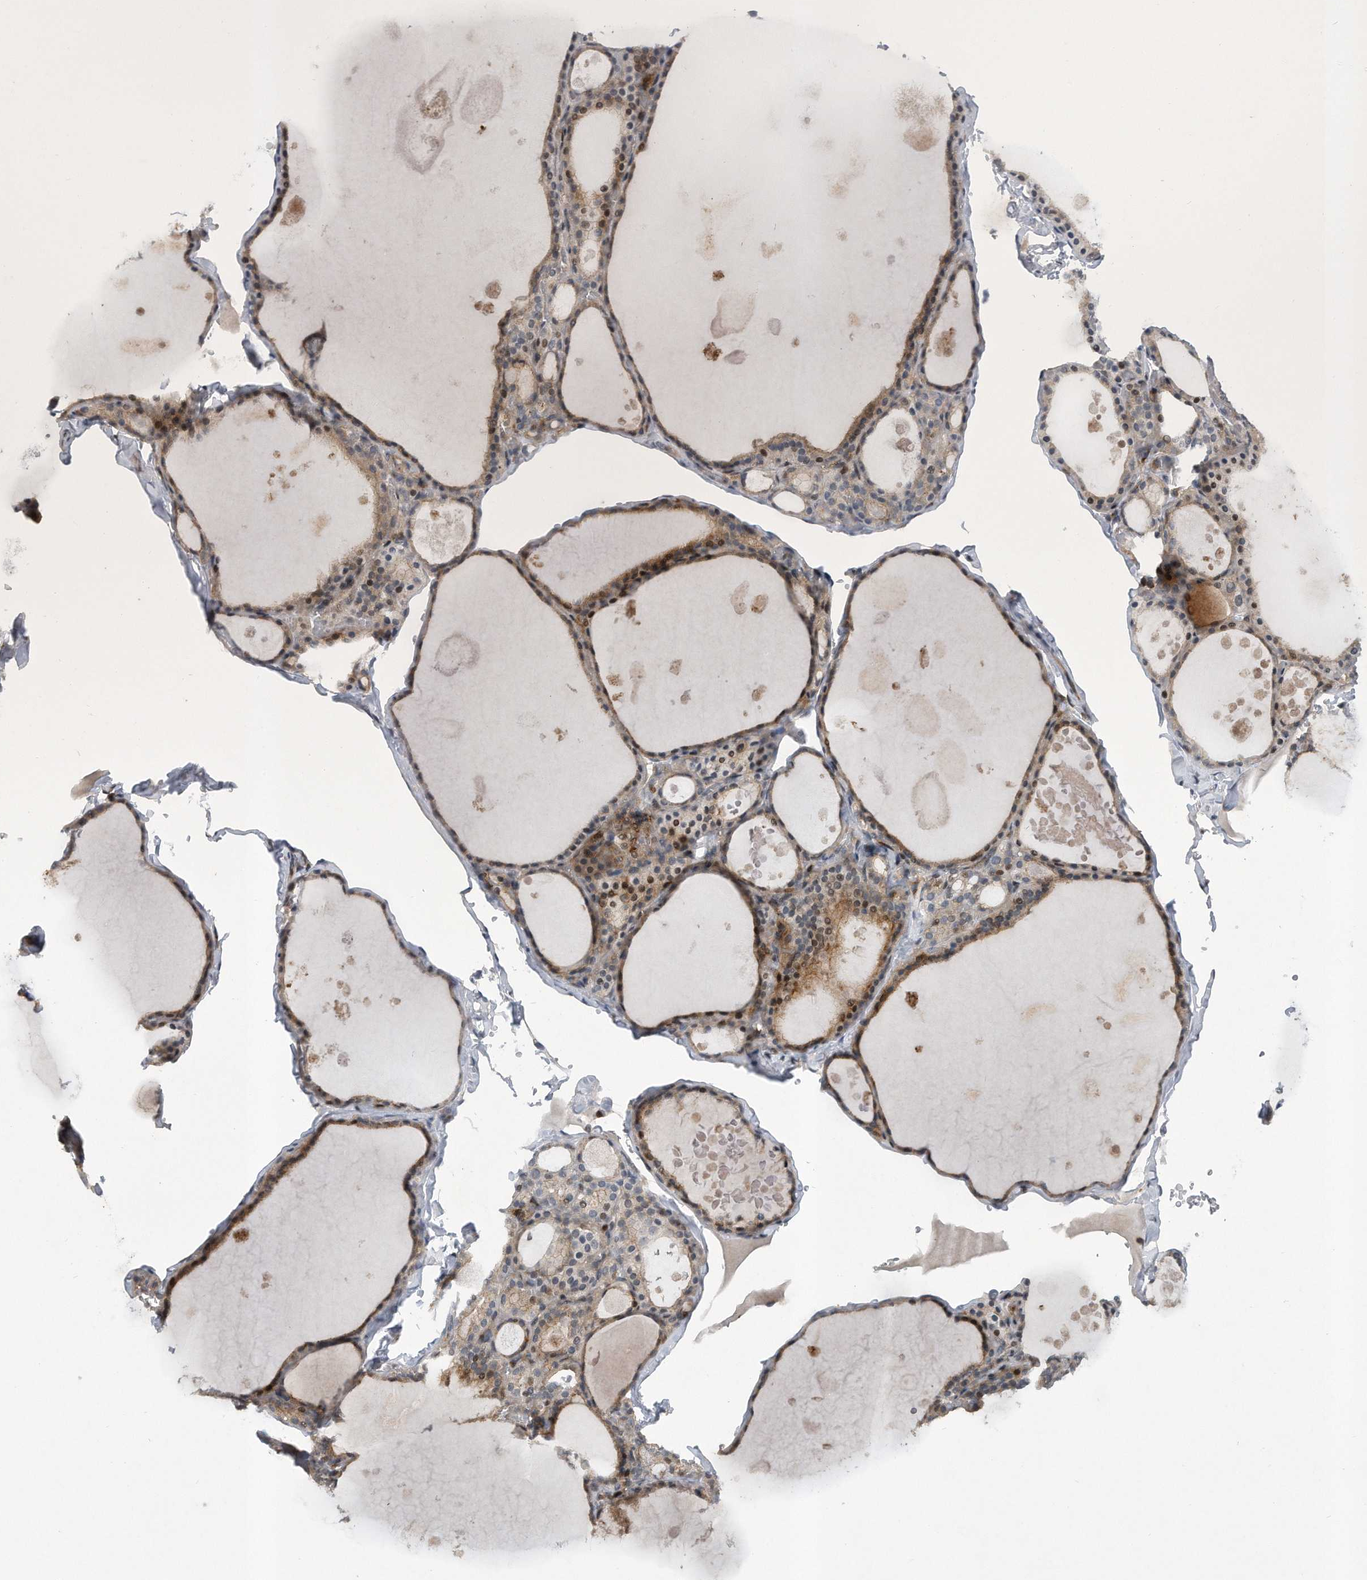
{"staining": {"intensity": "moderate", "quantity": ">75%", "location": "cytoplasmic/membranous"}, "tissue": "thyroid gland", "cell_type": "Glandular cells", "image_type": "normal", "snomed": [{"axis": "morphology", "description": "Normal tissue, NOS"}, {"axis": "topography", "description": "Thyroid gland"}], "caption": "Protein staining demonstrates moderate cytoplasmic/membranous positivity in approximately >75% of glandular cells in normal thyroid gland.", "gene": "PGBD2", "patient": {"sex": "male", "age": 56}}